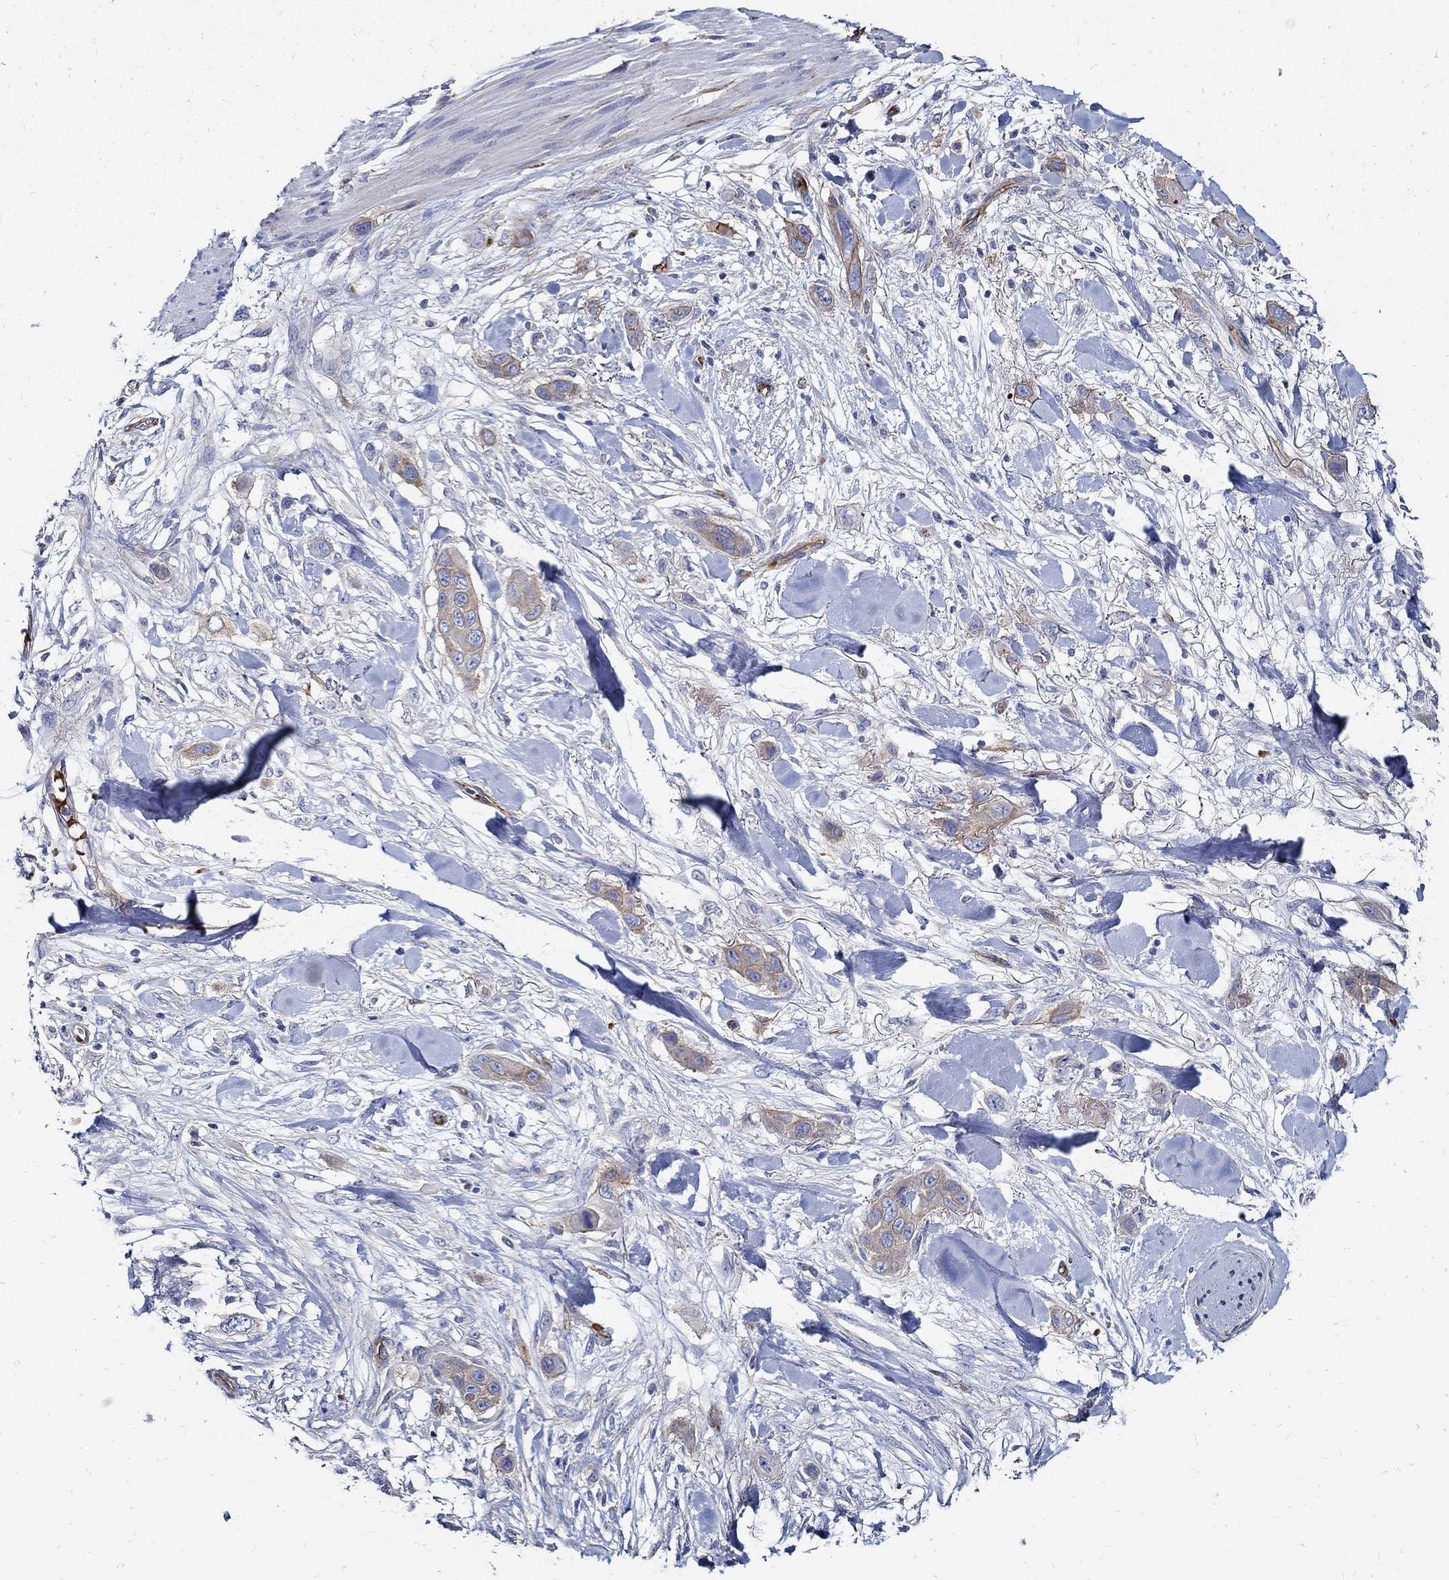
{"staining": {"intensity": "moderate", "quantity": "25%-75%", "location": "cytoplasmic/membranous"}, "tissue": "skin cancer", "cell_type": "Tumor cells", "image_type": "cancer", "snomed": [{"axis": "morphology", "description": "Squamous cell carcinoma, NOS"}, {"axis": "topography", "description": "Skin"}], "caption": "This is an image of immunohistochemistry (IHC) staining of squamous cell carcinoma (skin), which shows moderate staining in the cytoplasmic/membranous of tumor cells.", "gene": "APBB3", "patient": {"sex": "male", "age": 79}}